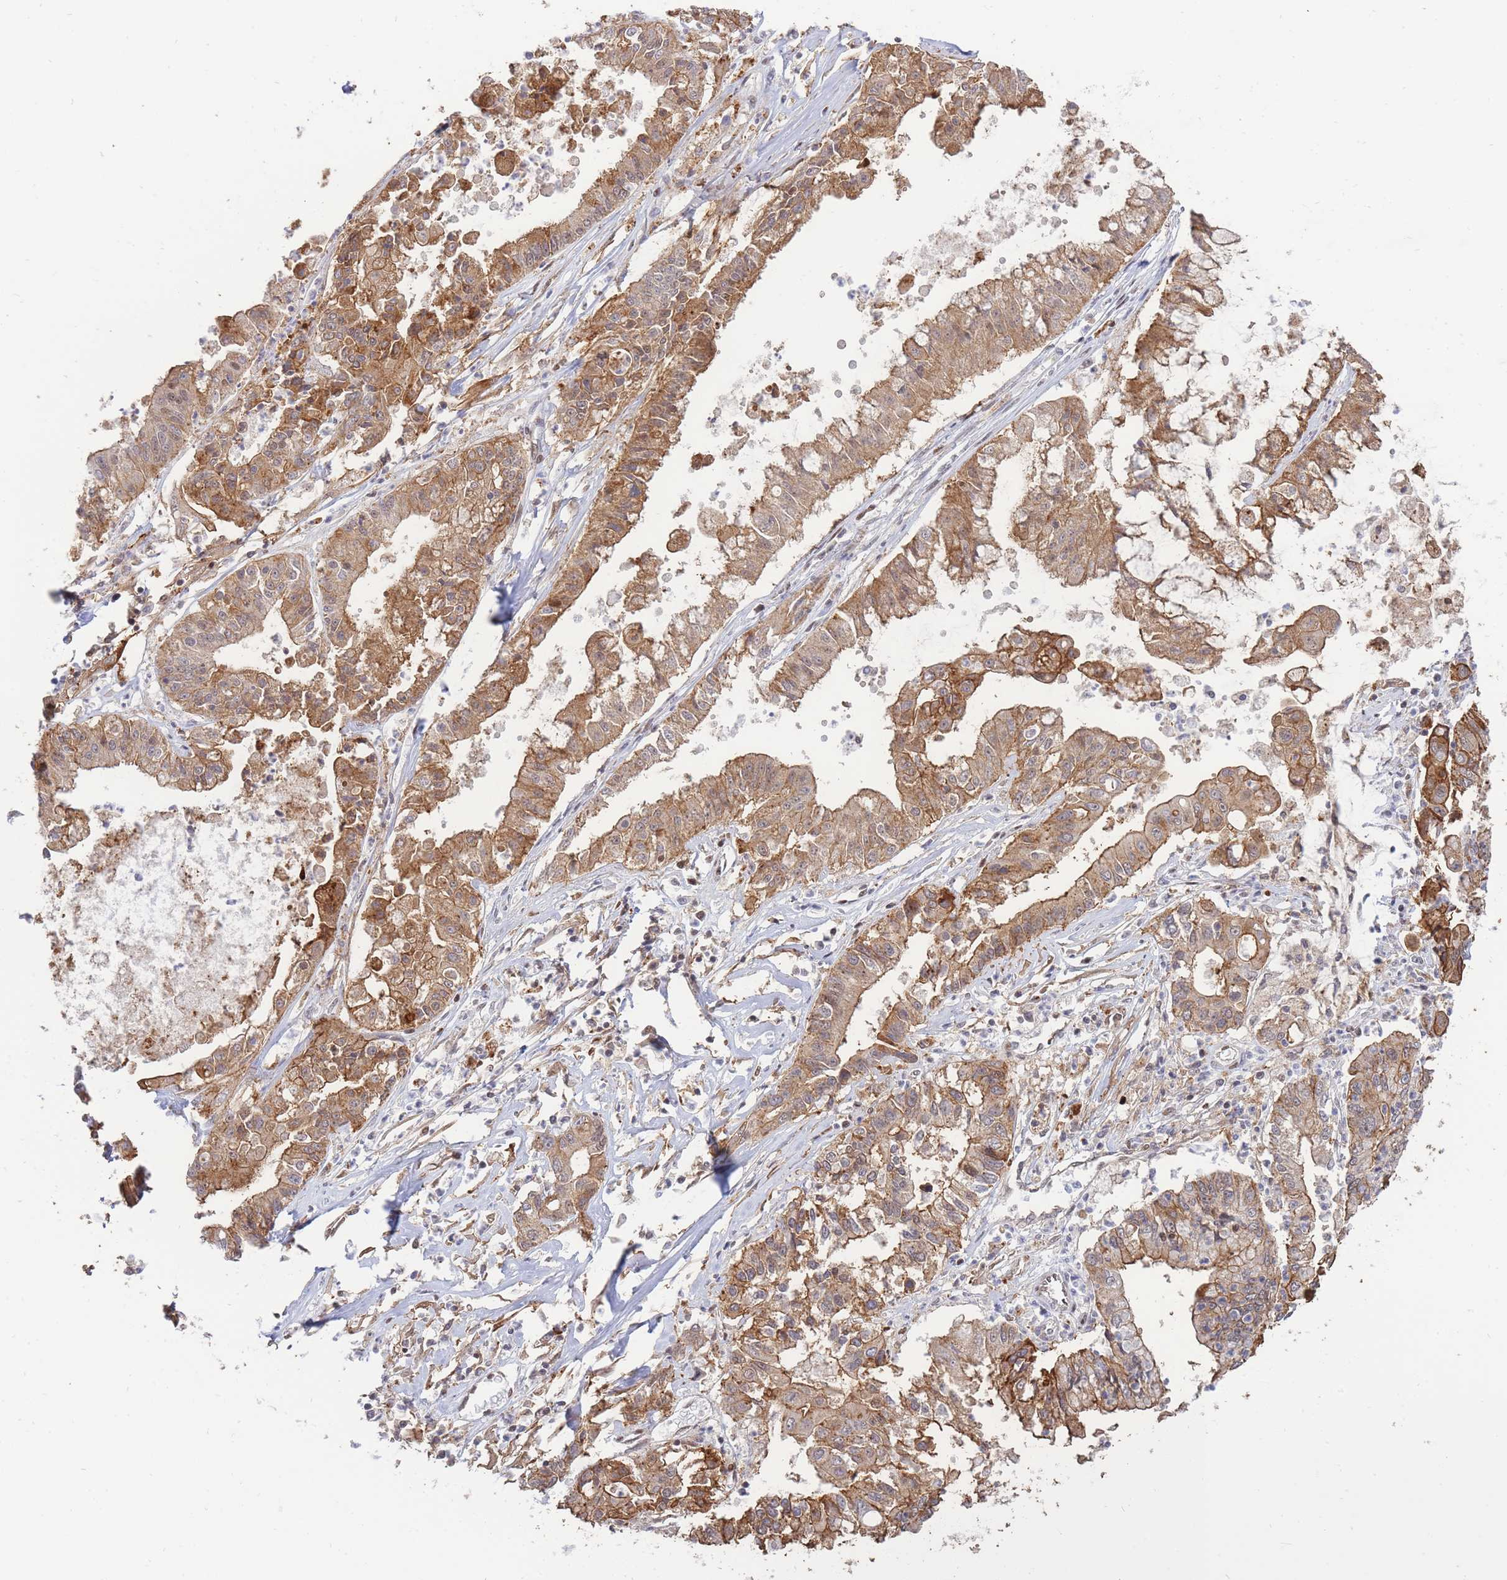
{"staining": {"intensity": "strong", "quantity": ">75%", "location": "cytoplasmic/membranous,nuclear"}, "tissue": "ovarian cancer", "cell_type": "Tumor cells", "image_type": "cancer", "snomed": [{"axis": "morphology", "description": "Cystadenocarcinoma, mucinous, NOS"}, {"axis": "topography", "description": "Ovary"}], "caption": "High-magnification brightfield microscopy of ovarian cancer stained with DAB (brown) and counterstained with hematoxylin (blue). tumor cells exhibit strong cytoplasmic/membranous and nuclear staining is present in approximately>75% of cells.", "gene": "BOD1L1", "patient": {"sex": "female", "age": 70}}